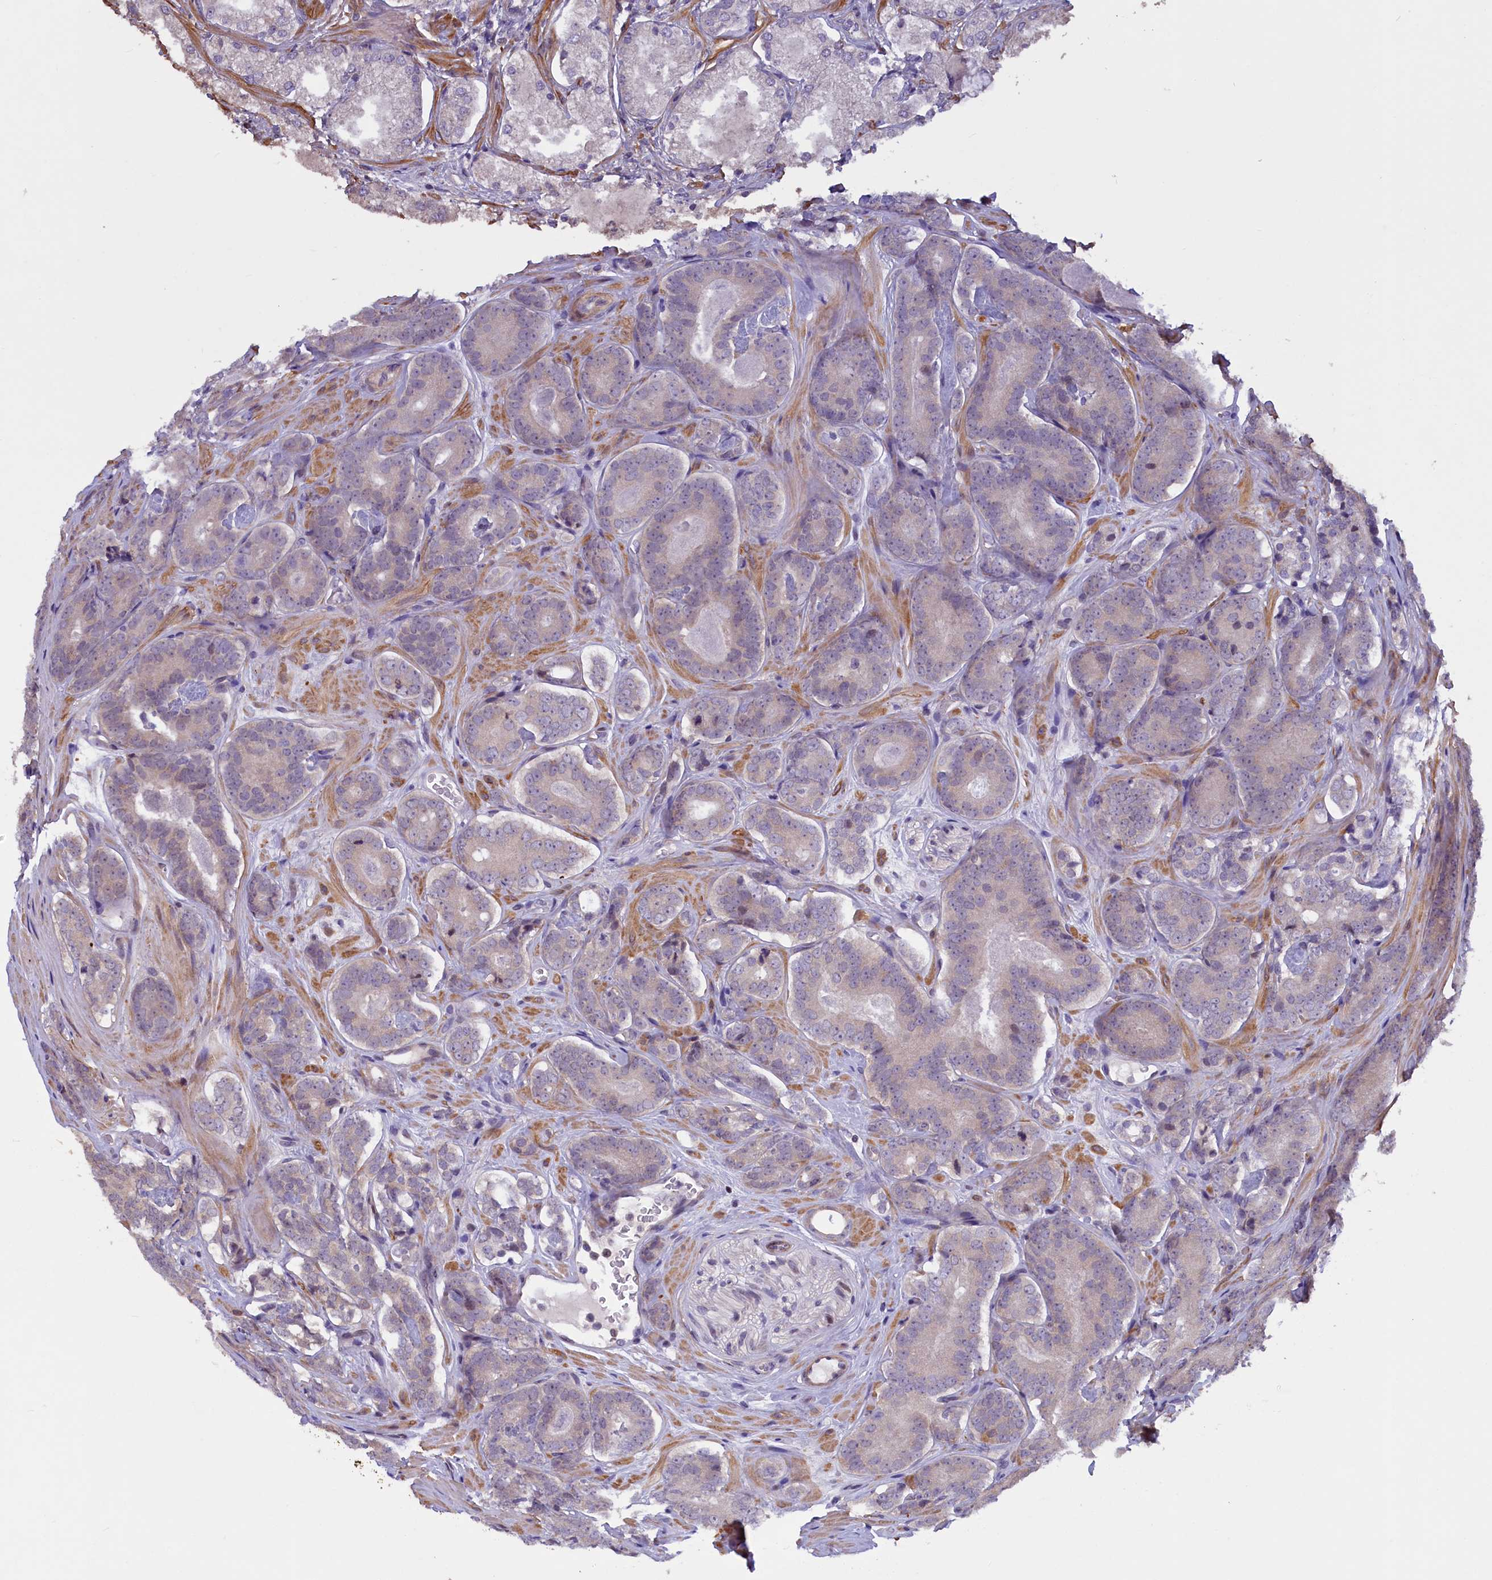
{"staining": {"intensity": "negative", "quantity": "none", "location": "none"}, "tissue": "prostate cancer", "cell_type": "Tumor cells", "image_type": "cancer", "snomed": [{"axis": "morphology", "description": "Adenocarcinoma, High grade"}, {"axis": "topography", "description": "Prostate"}], "caption": "High-grade adenocarcinoma (prostate) was stained to show a protein in brown. There is no significant expression in tumor cells.", "gene": "MAN2C1", "patient": {"sex": "male", "age": 63}}